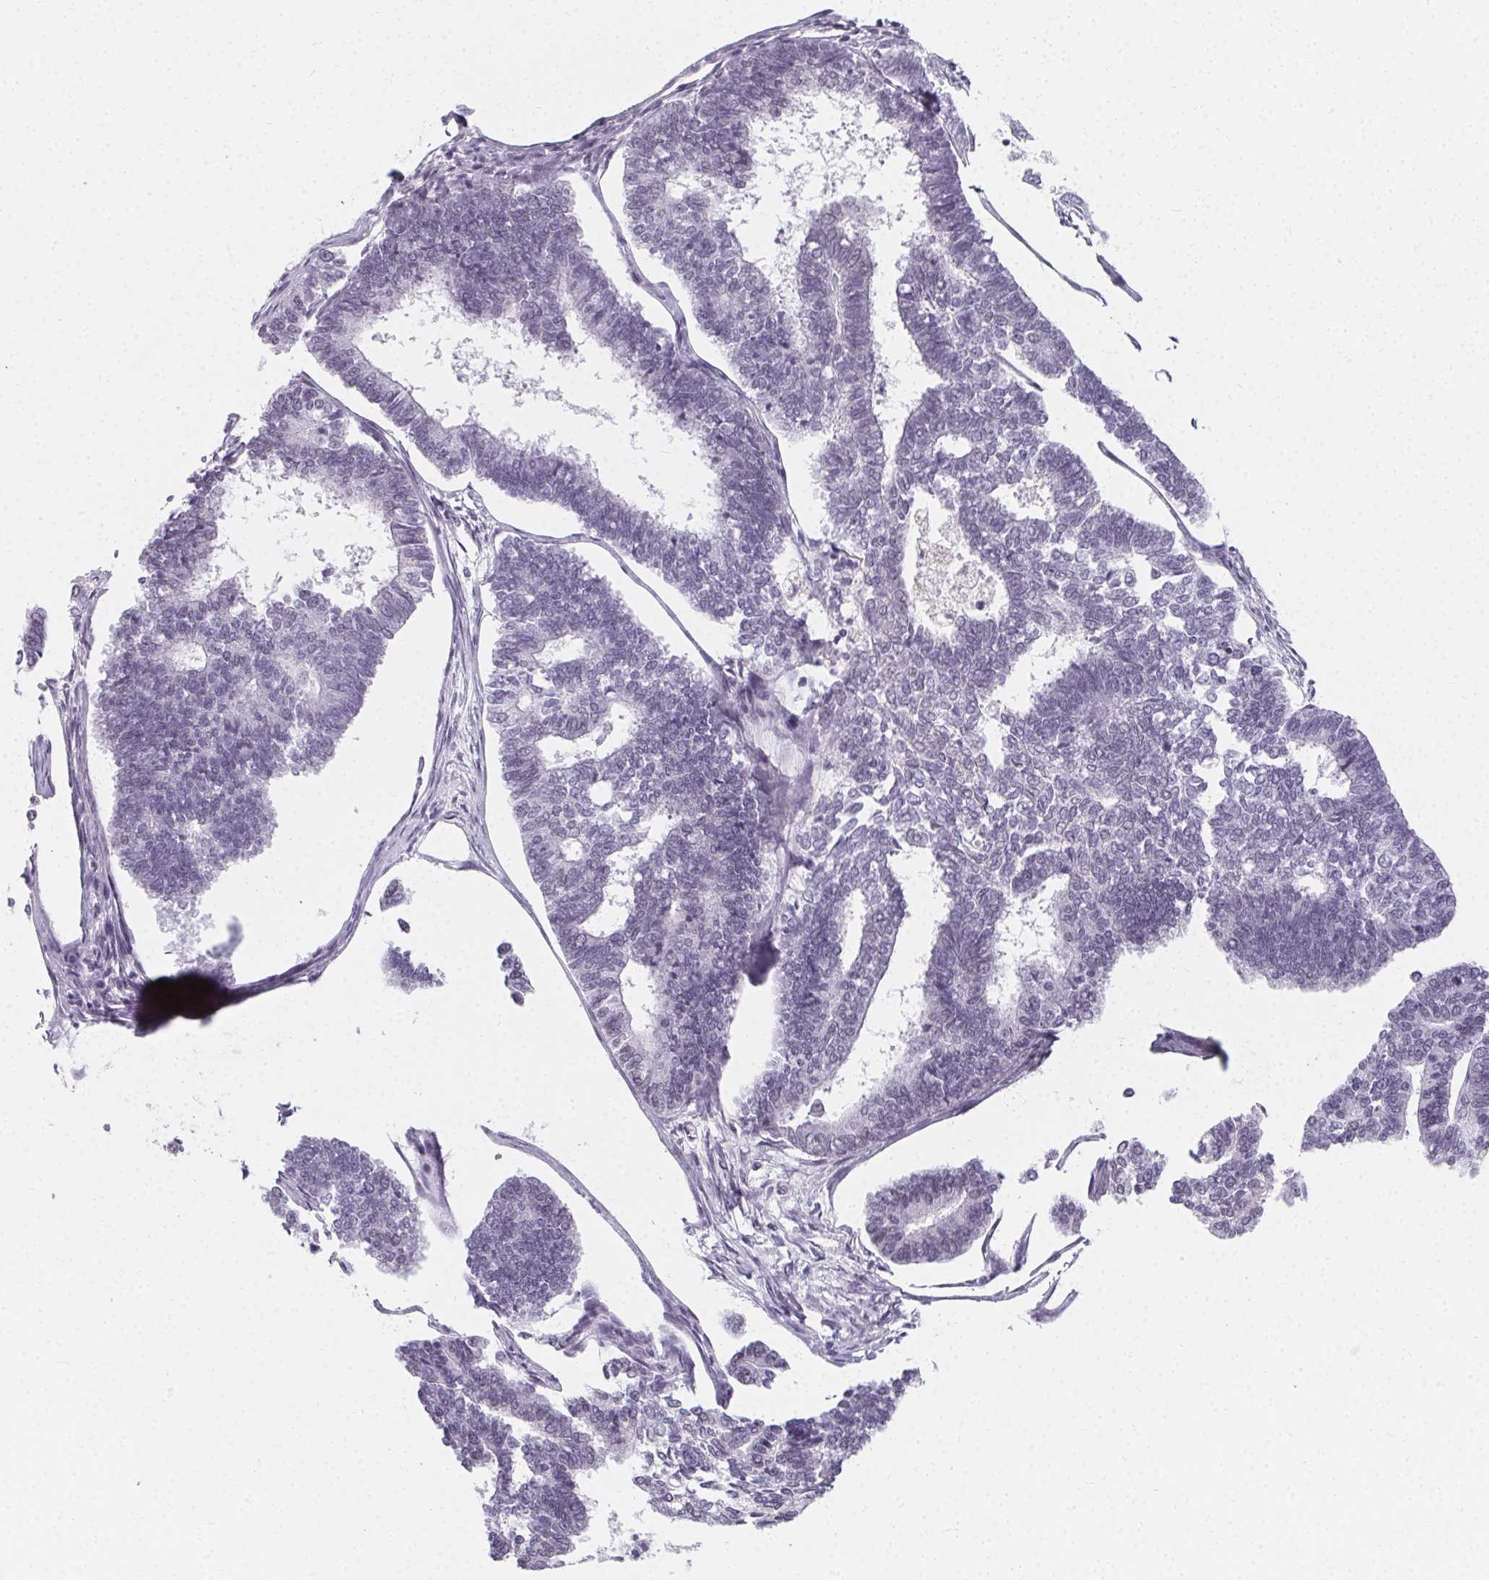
{"staining": {"intensity": "negative", "quantity": "none", "location": "none"}, "tissue": "endometrial cancer", "cell_type": "Tumor cells", "image_type": "cancer", "snomed": [{"axis": "morphology", "description": "Adenocarcinoma, NOS"}, {"axis": "topography", "description": "Endometrium"}], "caption": "Protein analysis of endometrial adenocarcinoma demonstrates no significant expression in tumor cells.", "gene": "SYNPR", "patient": {"sex": "female", "age": 70}}